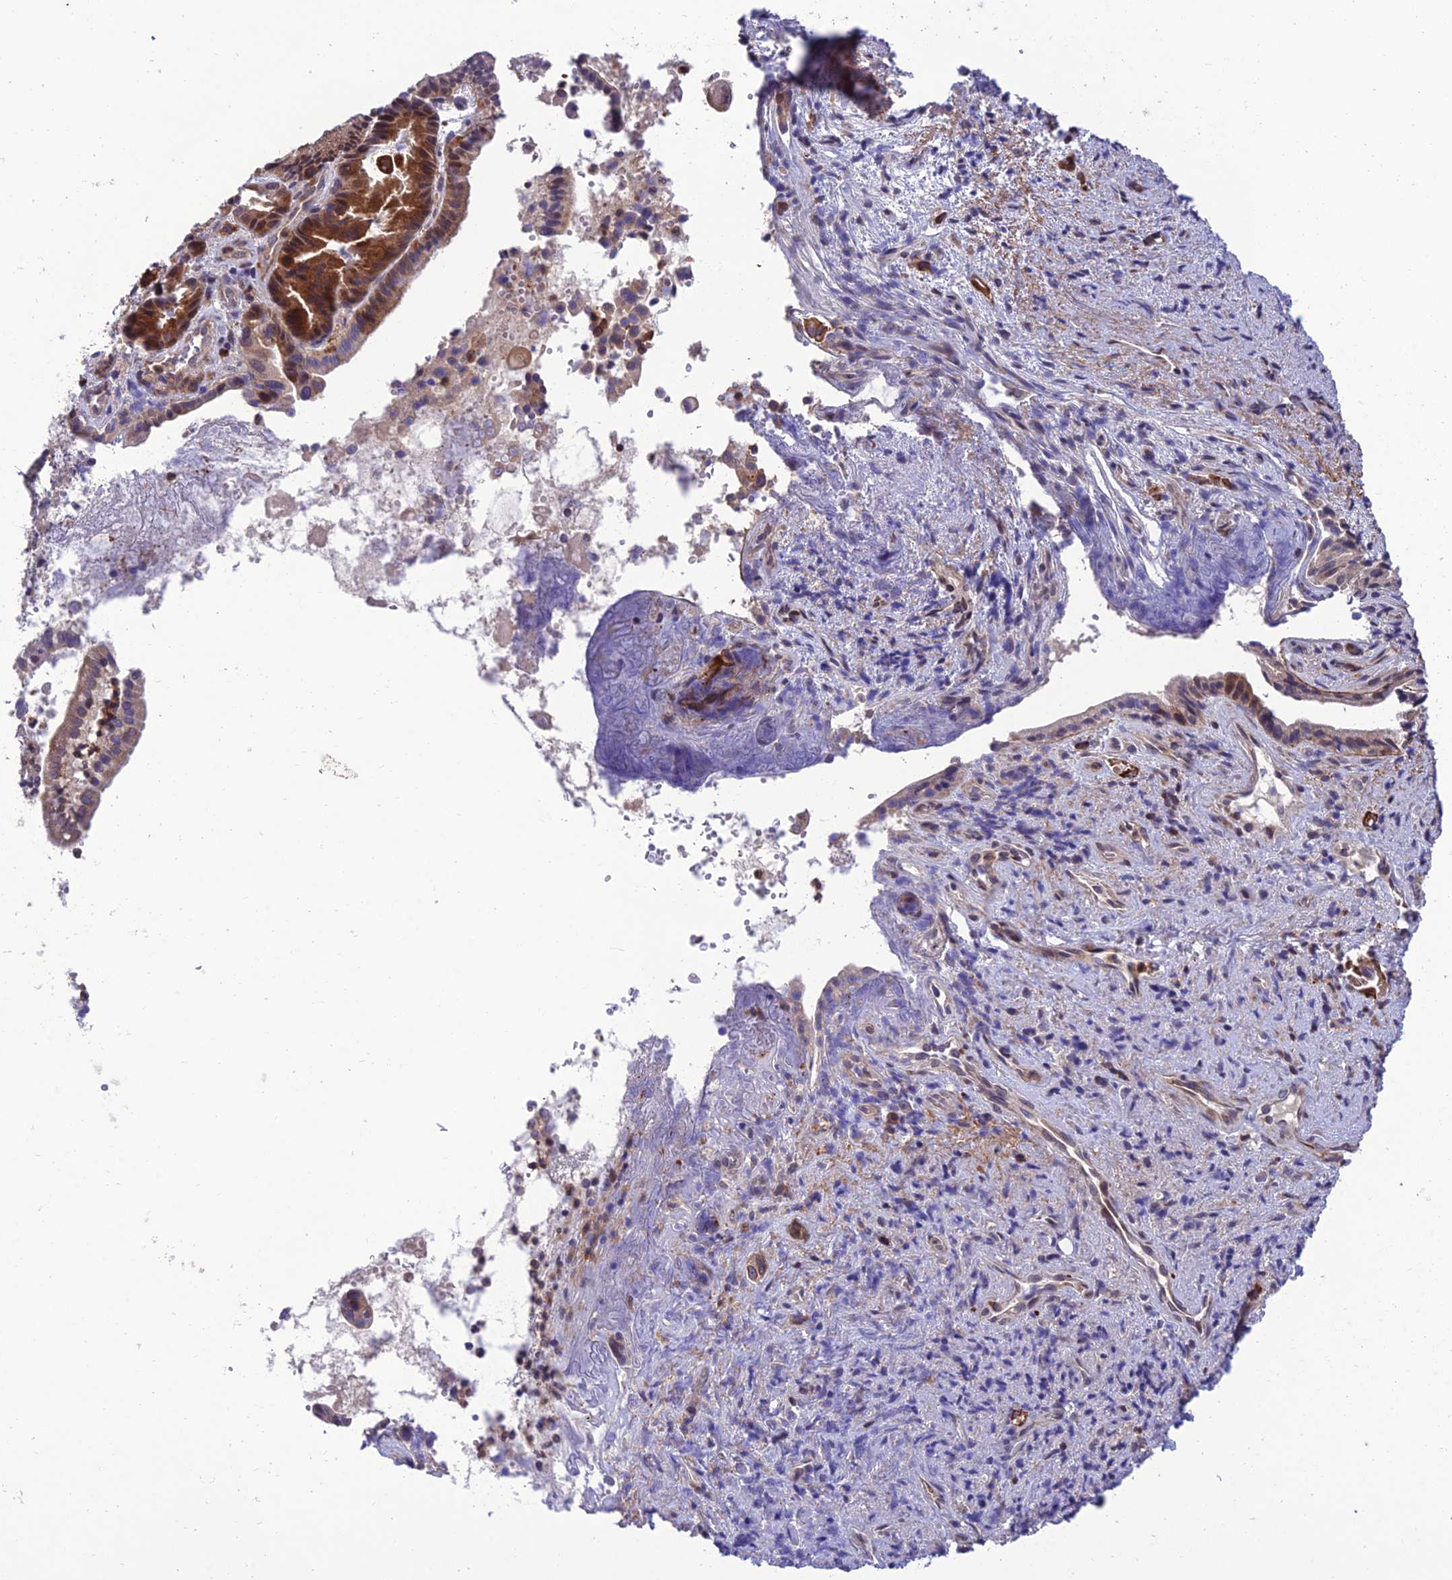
{"staining": {"intensity": "strong", "quantity": "<25%", "location": "cytoplasmic/membranous"}, "tissue": "pancreatic cancer", "cell_type": "Tumor cells", "image_type": "cancer", "snomed": [{"axis": "morphology", "description": "Adenocarcinoma, NOS"}, {"axis": "topography", "description": "Pancreas"}], "caption": "Immunohistochemistry image of neoplastic tissue: pancreatic cancer stained using IHC exhibits medium levels of strong protein expression localized specifically in the cytoplasmic/membranous of tumor cells, appearing as a cytoplasmic/membranous brown color.", "gene": "FAM76A", "patient": {"sex": "female", "age": 77}}